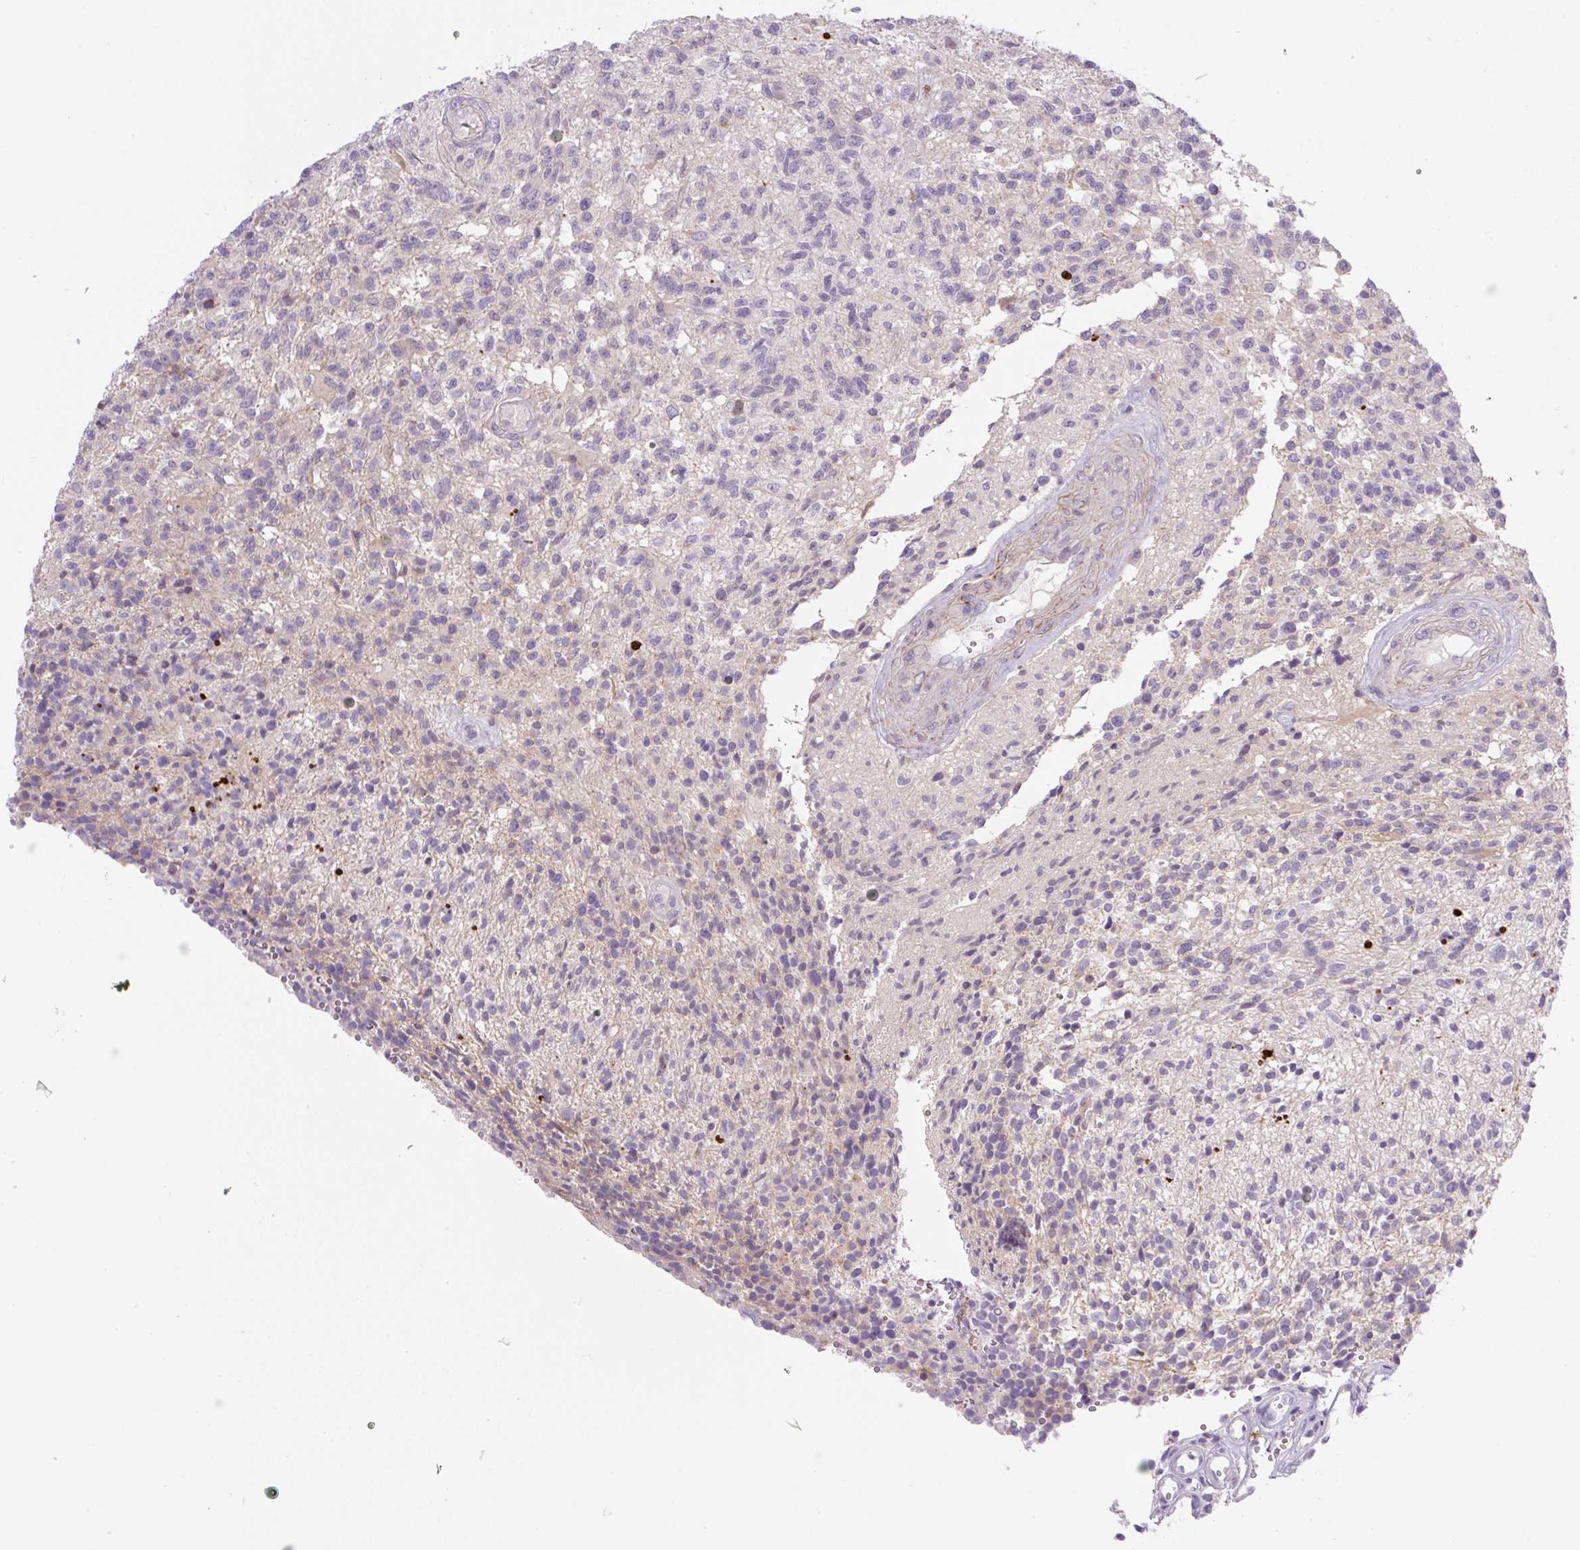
{"staining": {"intensity": "negative", "quantity": "none", "location": "none"}, "tissue": "glioma", "cell_type": "Tumor cells", "image_type": "cancer", "snomed": [{"axis": "morphology", "description": "Glioma, malignant, High grade"}, {"axis": "topography", "description": "Brain"}], "caption": "This is an immunohistochemistry (IHC) image of malignant high-grade glioma. There is no expression in tumor cells.", "gene": "PIP5KL1", "patient": {"sex": "male", "age": 56}}